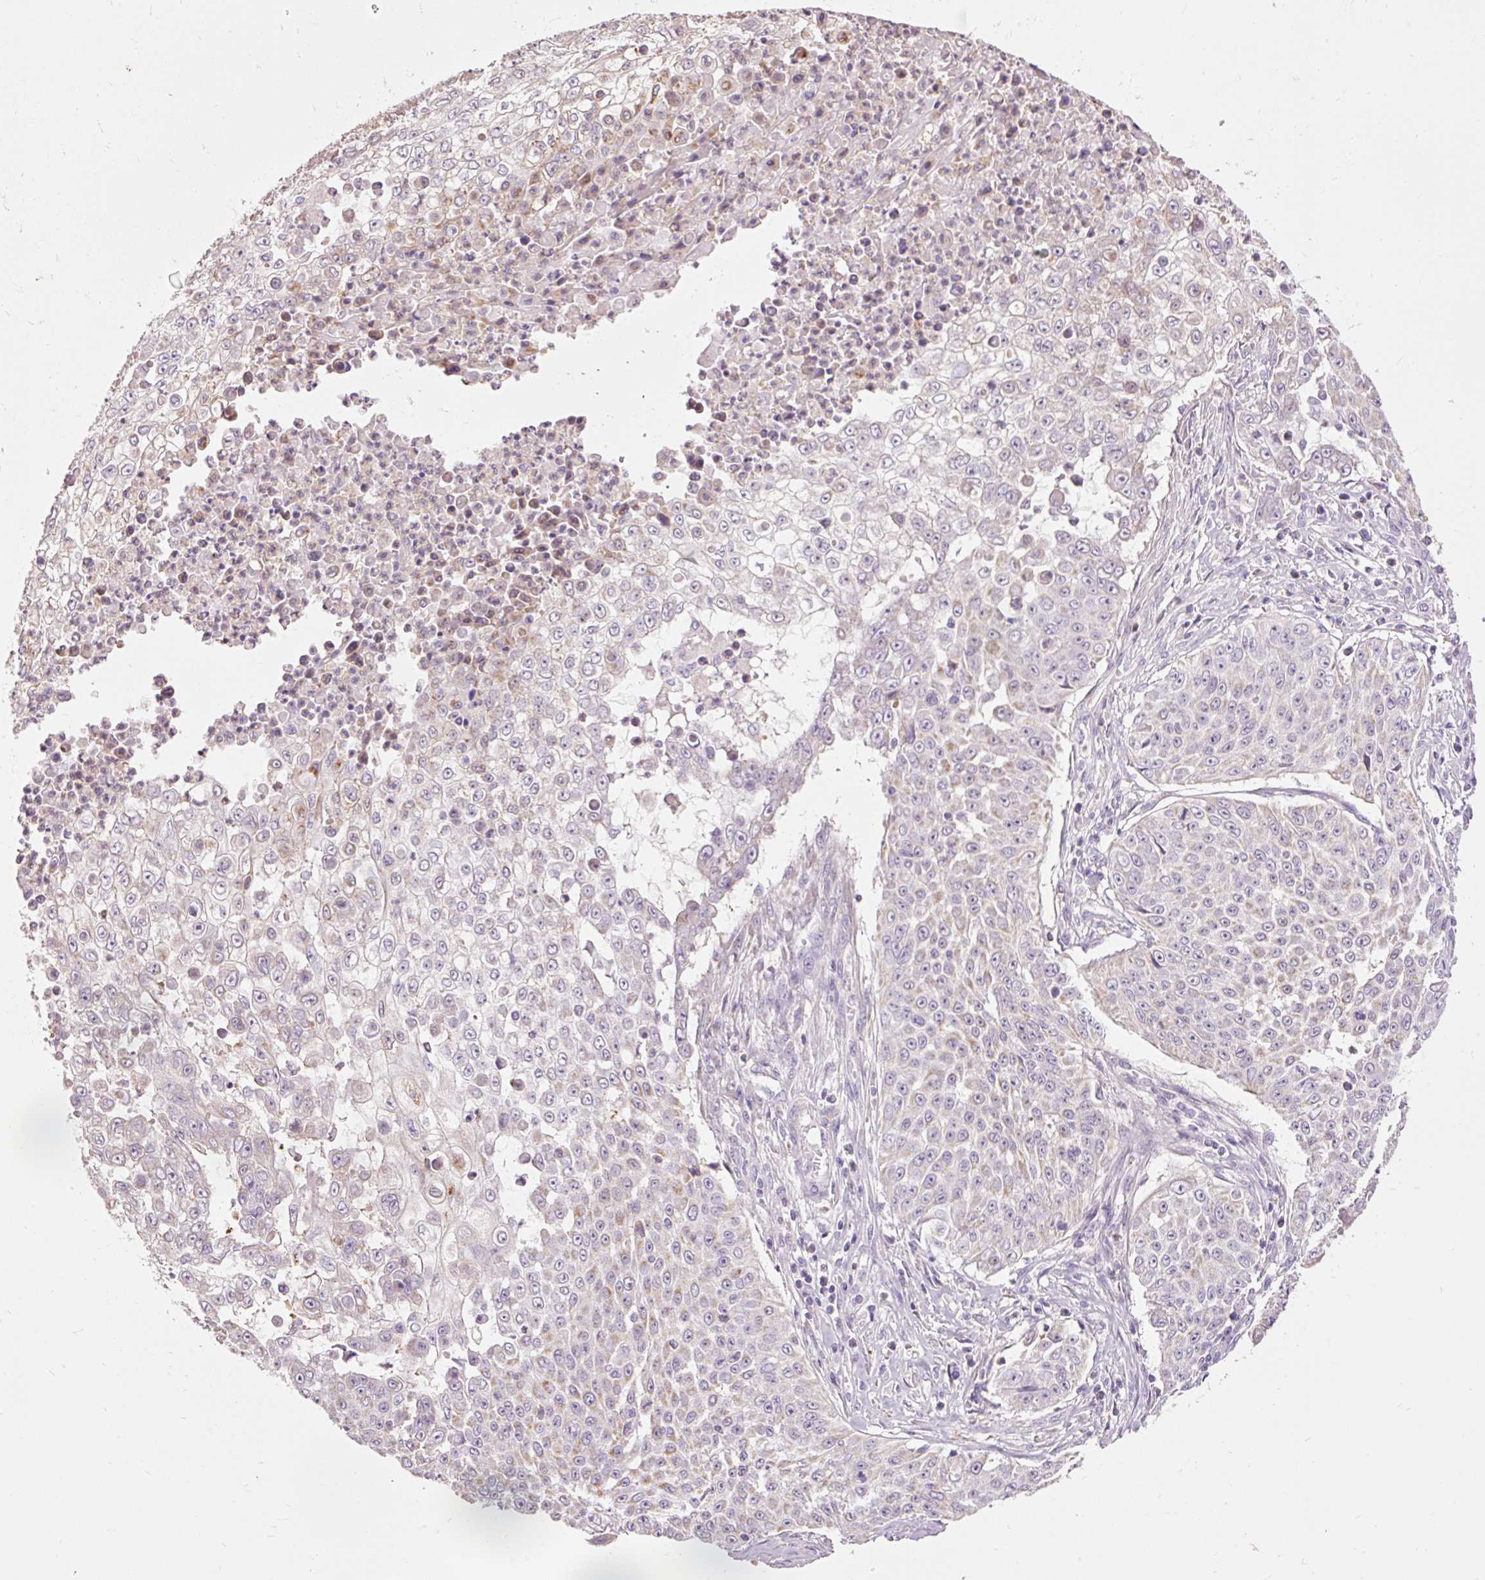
{"staining": {"intensity": "weak", "quantity": "25%-75%", "location": "cytoplasmic/membranous"}, "tissue": "skin cancer", "cell_type": "Tumor cells", "image_type": "cancer", "snomed": [{"axis": "morphology", "description": "Squamous cell carcinoma, NOS"}, {"axis": "topography", "description": "Skin"}], "caption": "Human skin cancer (squamous cell carcinoma) stained with a brown dye shows weak cytoplasmic/membranous positive staining in approximately 25%-75% of tumor cells.", "gene": "PRDX5", "patient": {"sex": "male", "age": 24}}